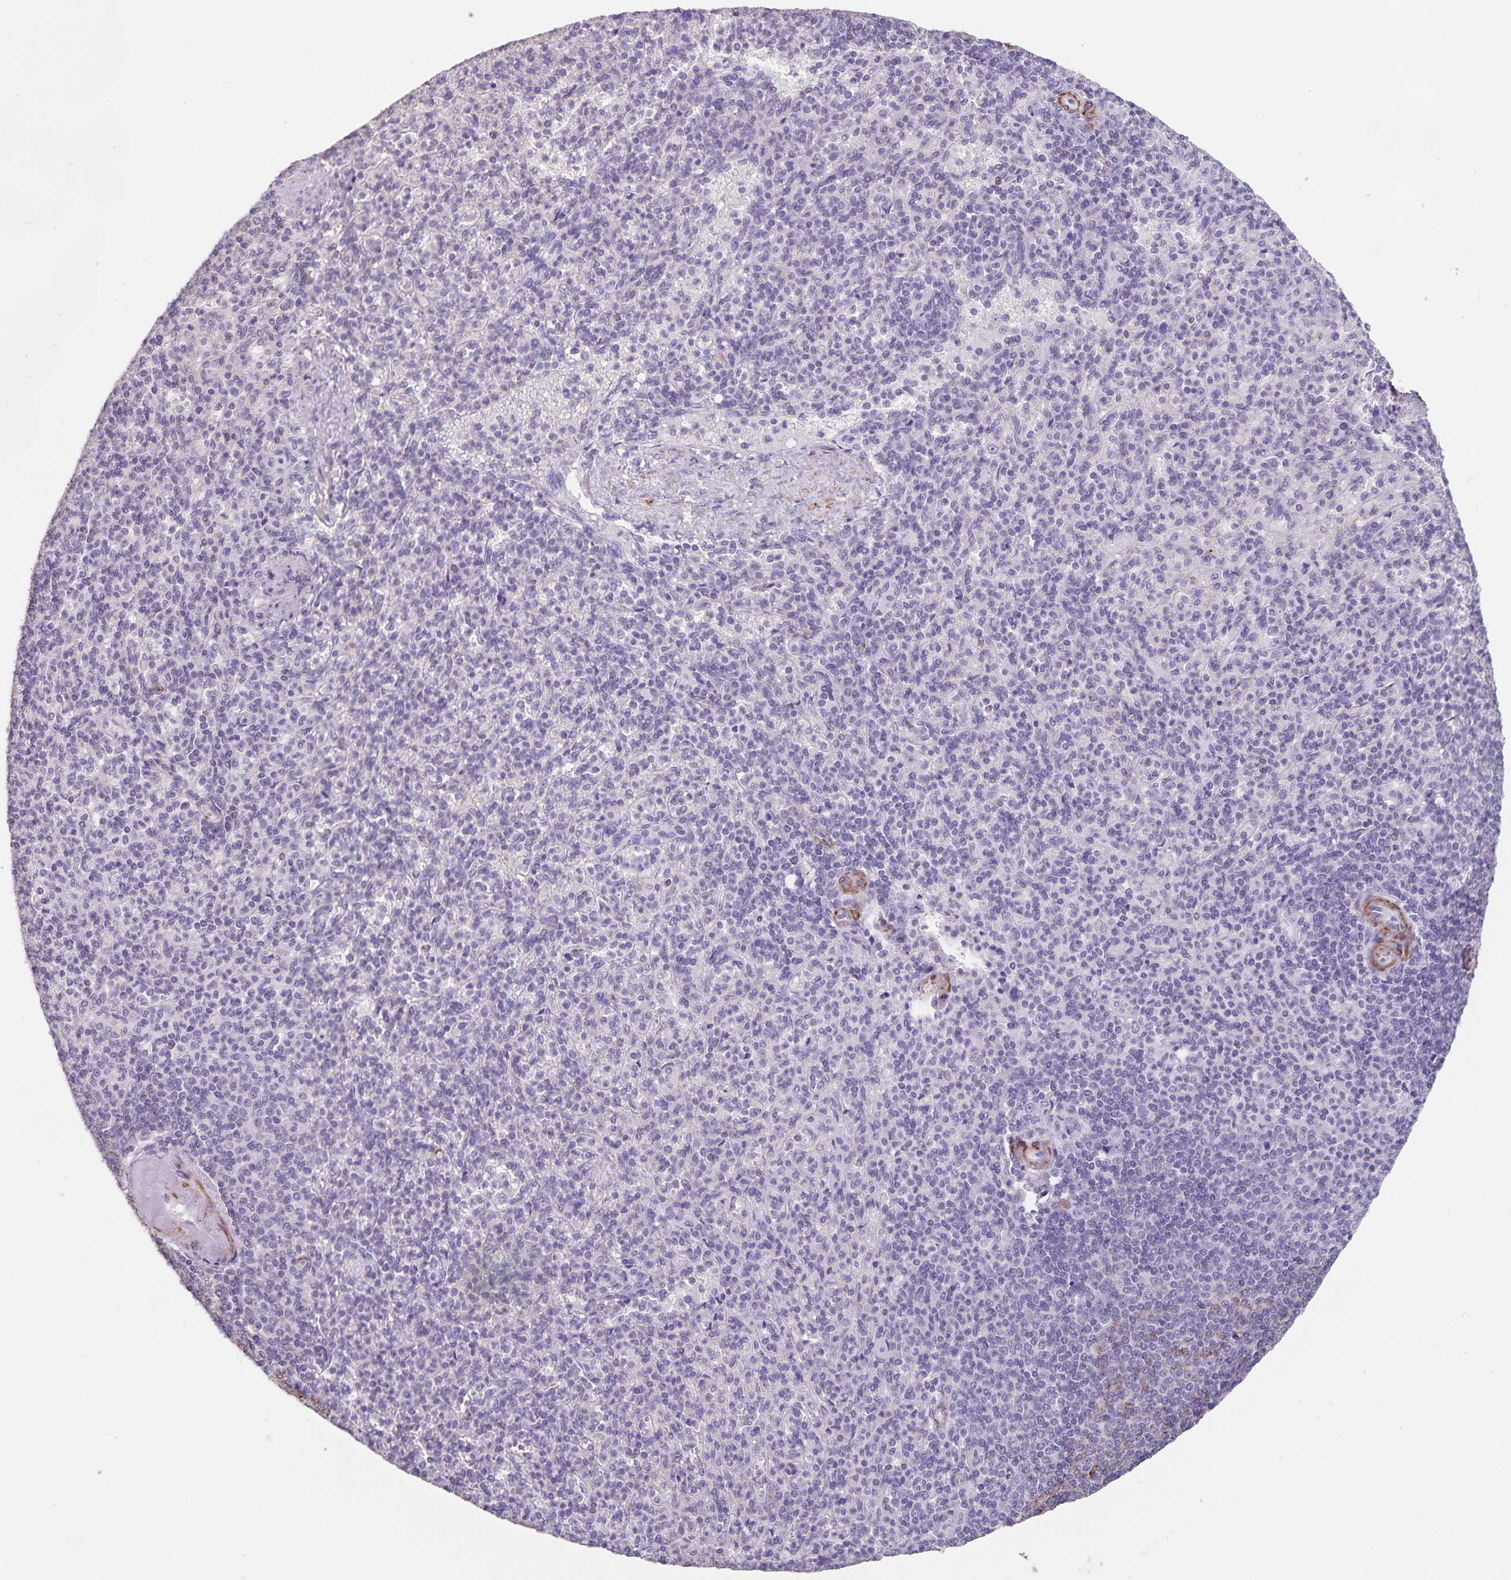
{"staining": {"intensity": "negative", "quantity": "none", "location": "none"}, "tissue": "spleen", "cell_type": "Cells in red pulp", "image_type": "normal", "snomed": [{"axis": "morphology", "description": "Normal tissue, NOS"}, {"axis": "topography", "description": "Spleen"}], "caption": "Image shows no protein expression in cells in red pulp of normal spleen.", "gene": "SYNM", "patient": {"sex": "female", "age": 74}}